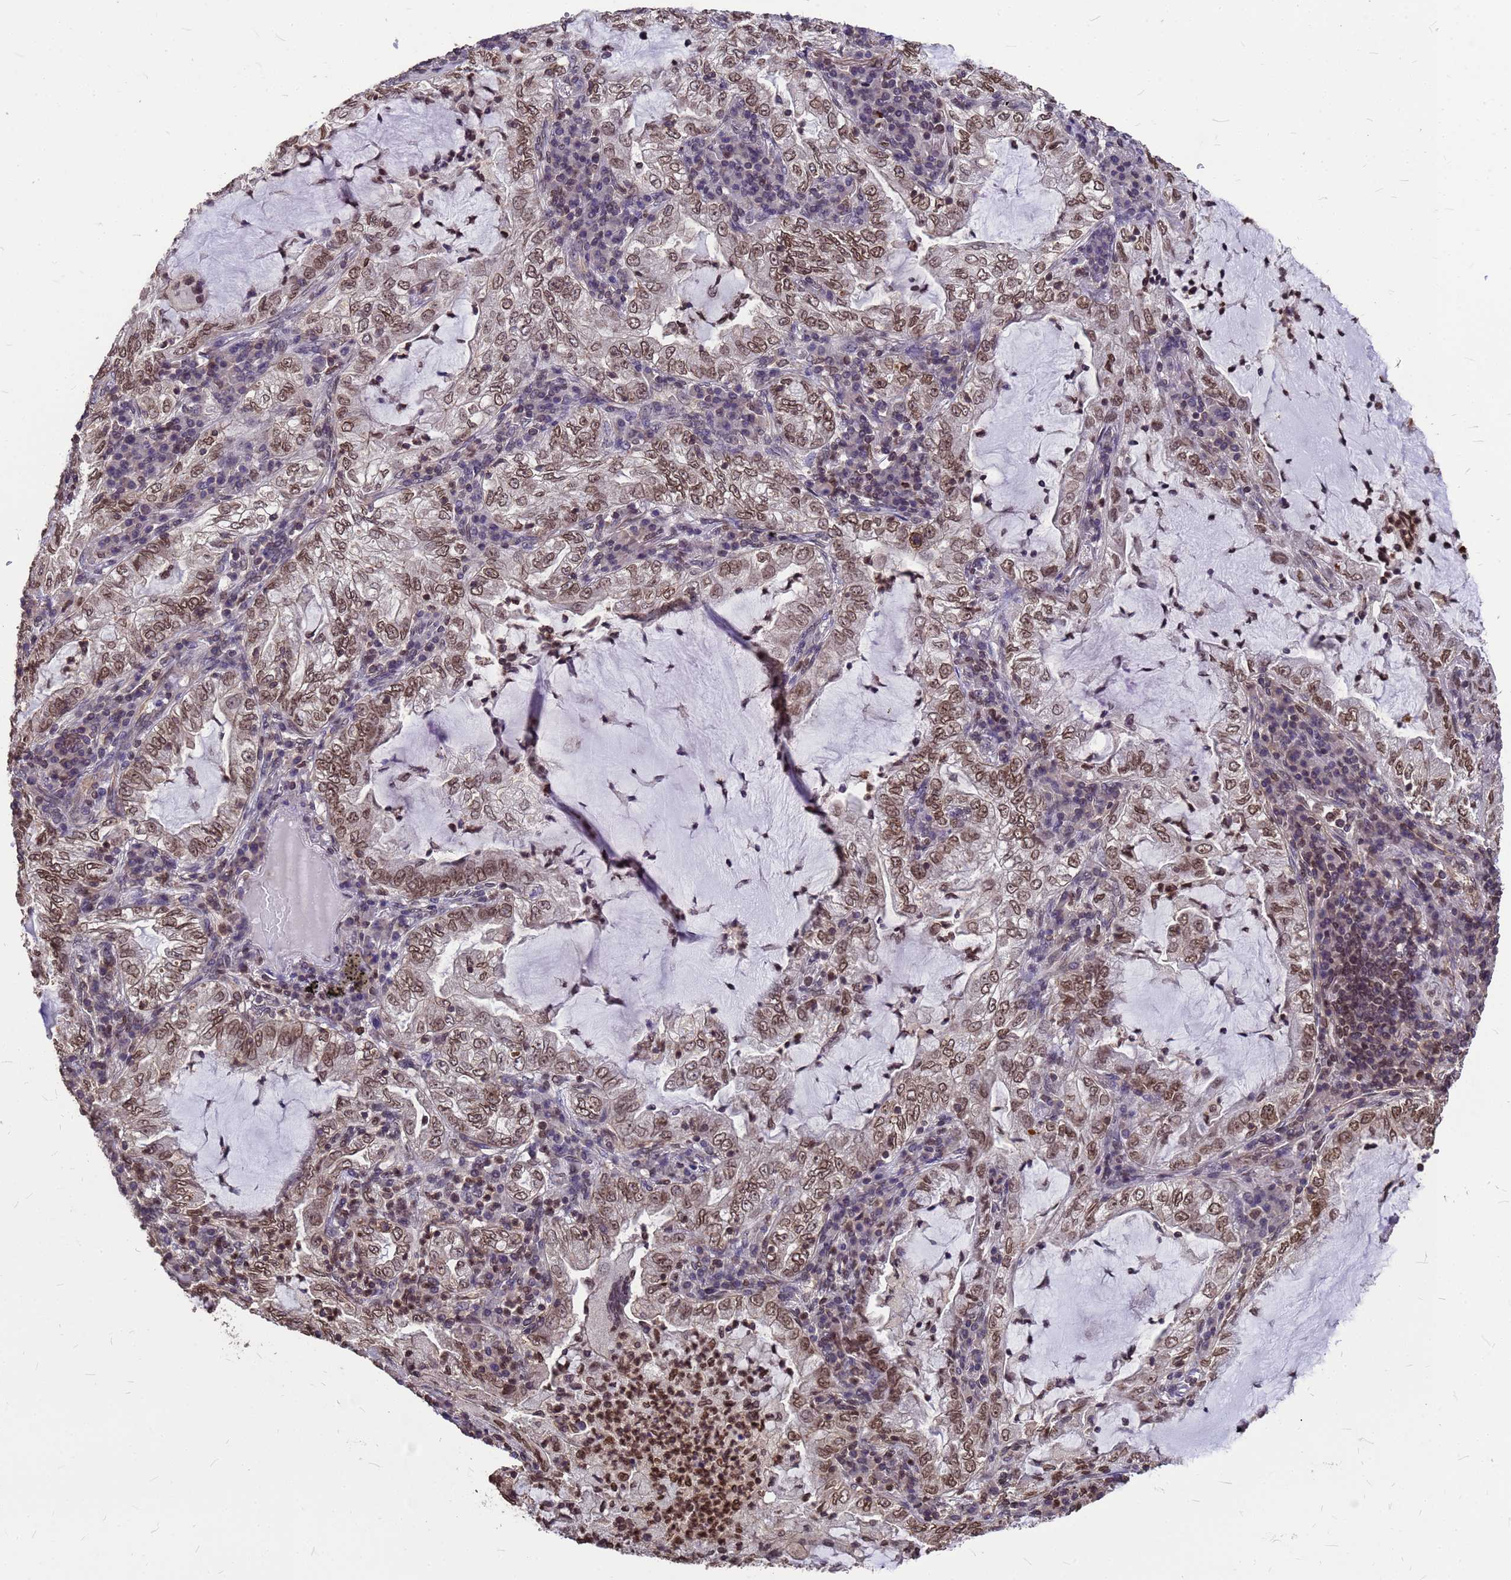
{"staining": {"intensity": "moderate", "quantity": ">75%", "location": "nuclear"}, "tissue": "lung cancer", "cell_type": "Tumor cells", "image_type": "cancer", "snomed": [{"axis": "morphology", "description": "Adenocarcinoma, NOS"}, {"axis": "topography", "description": "Lung"}], "caption": "Moderate nuclear staining for a protein is seen in about >75% of tumor cells of adenocarcinoma (lung) using IHC.", "gene": "C1orf35", "patient": {"sex": "female", "age": 73}}